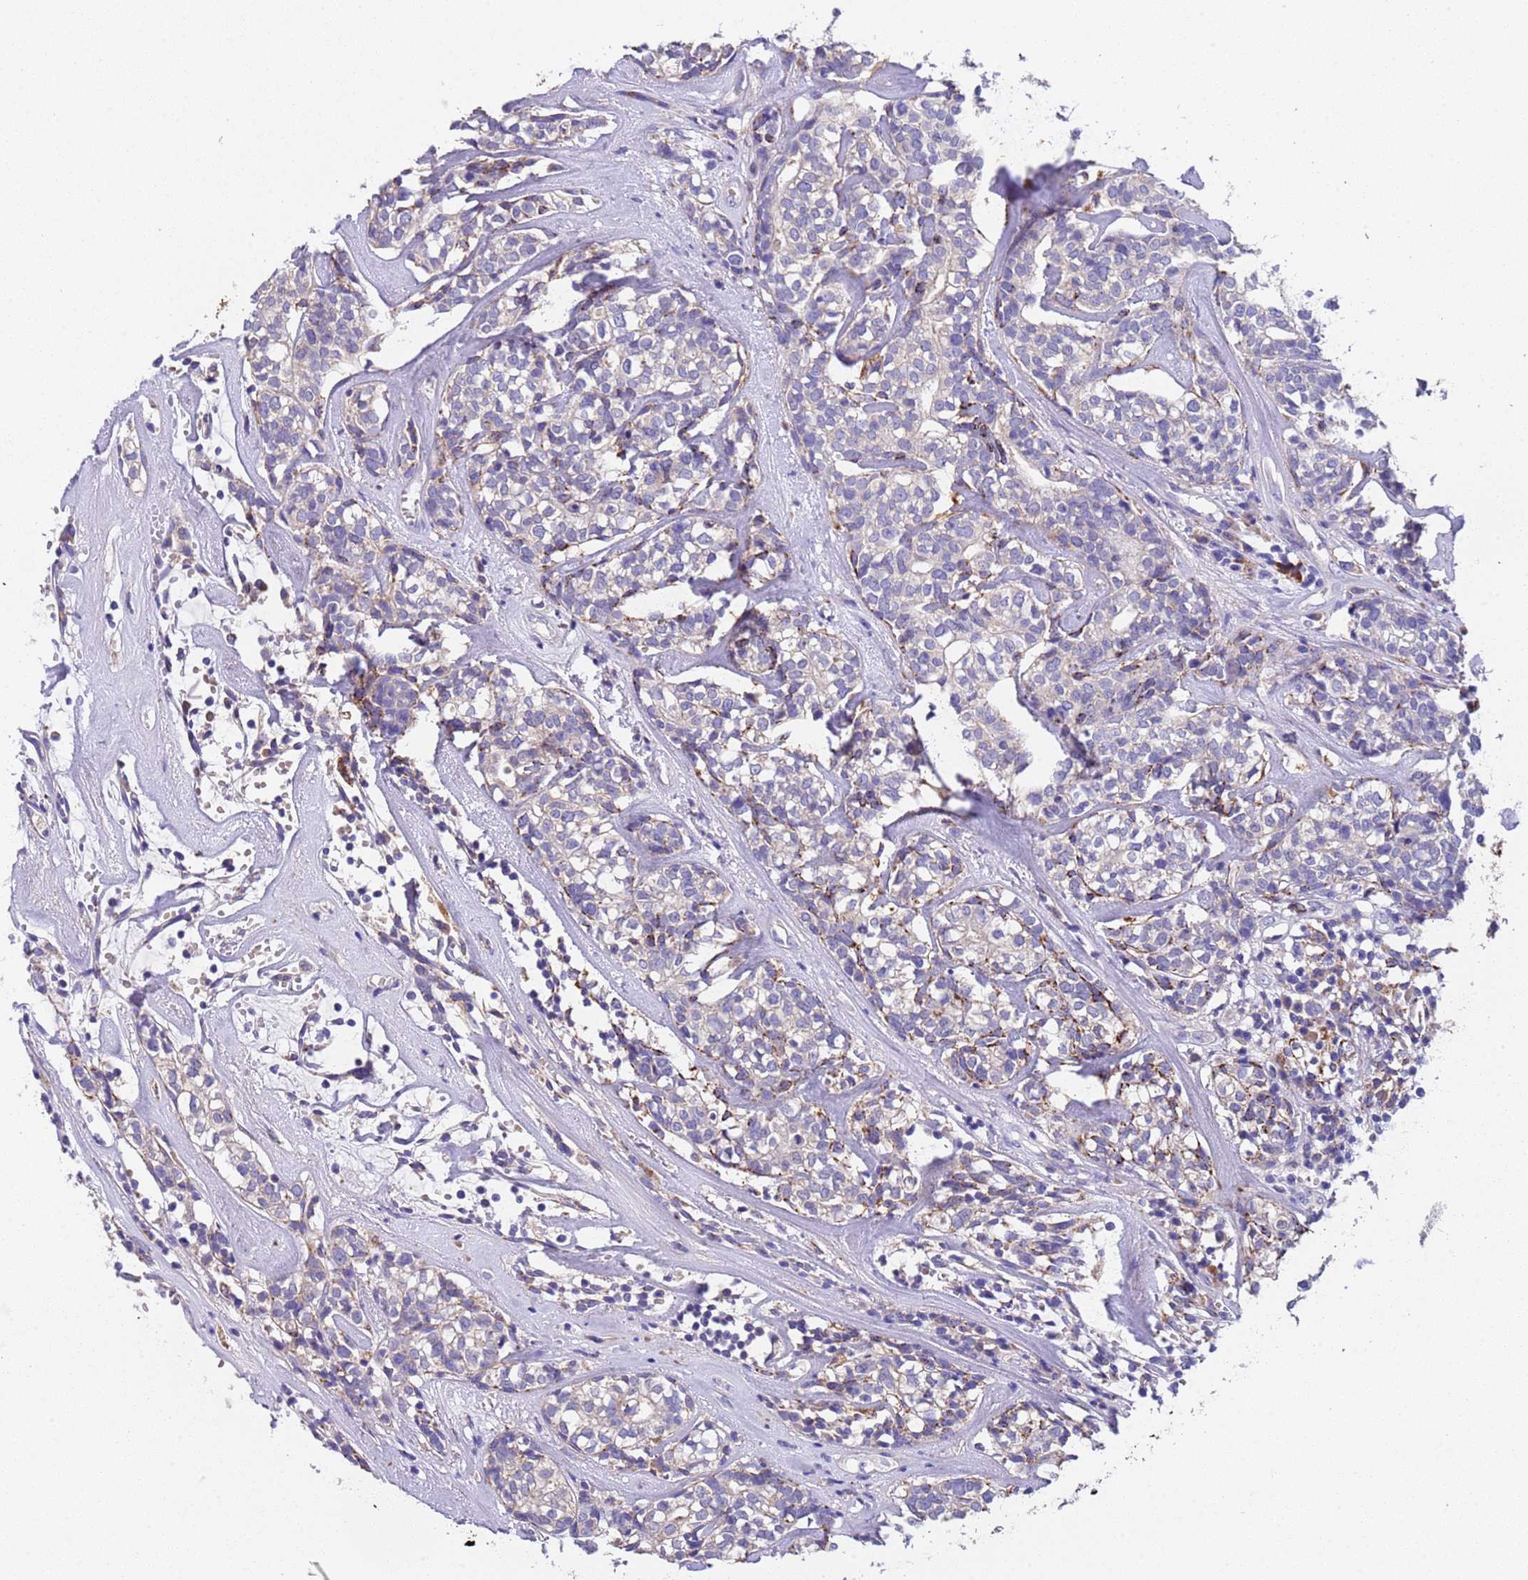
{"staining": {"intensity": "negative", "quantity": "none", "location": "none"}, "tissue": "head and neck cancer", "cell_type": "Tumor cells", "image_type": "cancer", "snomed": [{"axis": "morphology", "description": "Adenocarcinoma, NOS"}, {"axis": "topography", "description": "Salivary gland"}, {"axis": "topography", "description": "Head-Neck"}], "caption": "There is no significant expression in tumor cells of adenocarcinoma (head and neck). Brightfield microscopy of immunohistochemistry (IHC) stained with DAB (brown) and hematoxylin (blue), captured at high magnification.", "gene": "SLC24A3", "patient": {"sex": "female", "age": 65}}